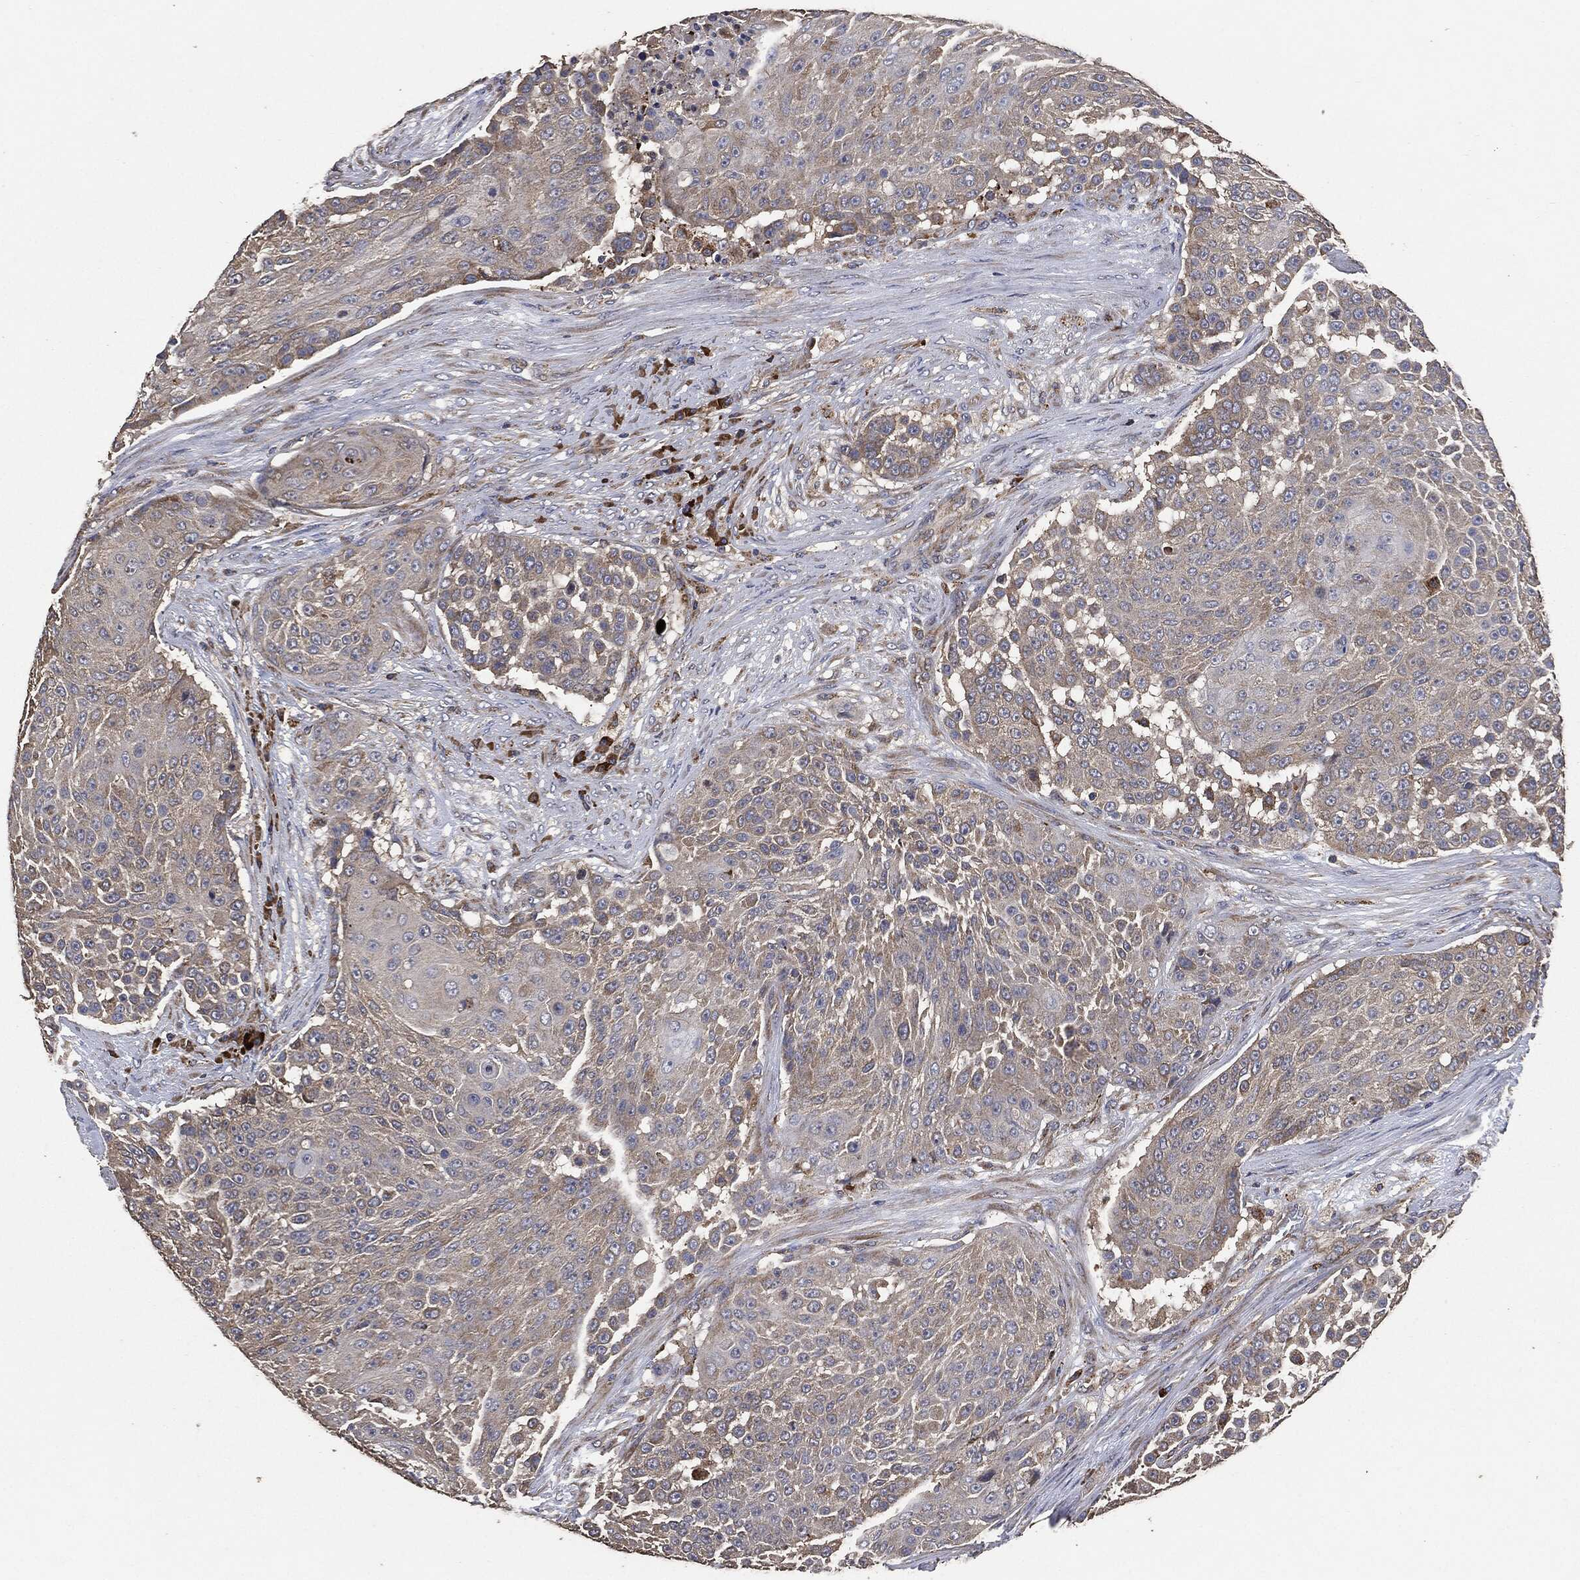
{"staining": {"intensity": "weak", "quantity": "<25%", "location": "cytoplasmic/membranous"}, "tissue": "urothelial cancer", "cell_type": "Tumor cells", "image_type": "cancer", "snomed": [{"axis": "morphology", "description": "Urothelial carcinoma, High grade"}, {"axis": "topography", "description": "Urinary bladder"}], "caption": "IHC histopathology image of high-grade urothelial carcinoma stained for a protein (brown), which demonstrates no positivity in tumor cells.", "gene": "STK3", "patient": {"sex": "female", "age": 63}}